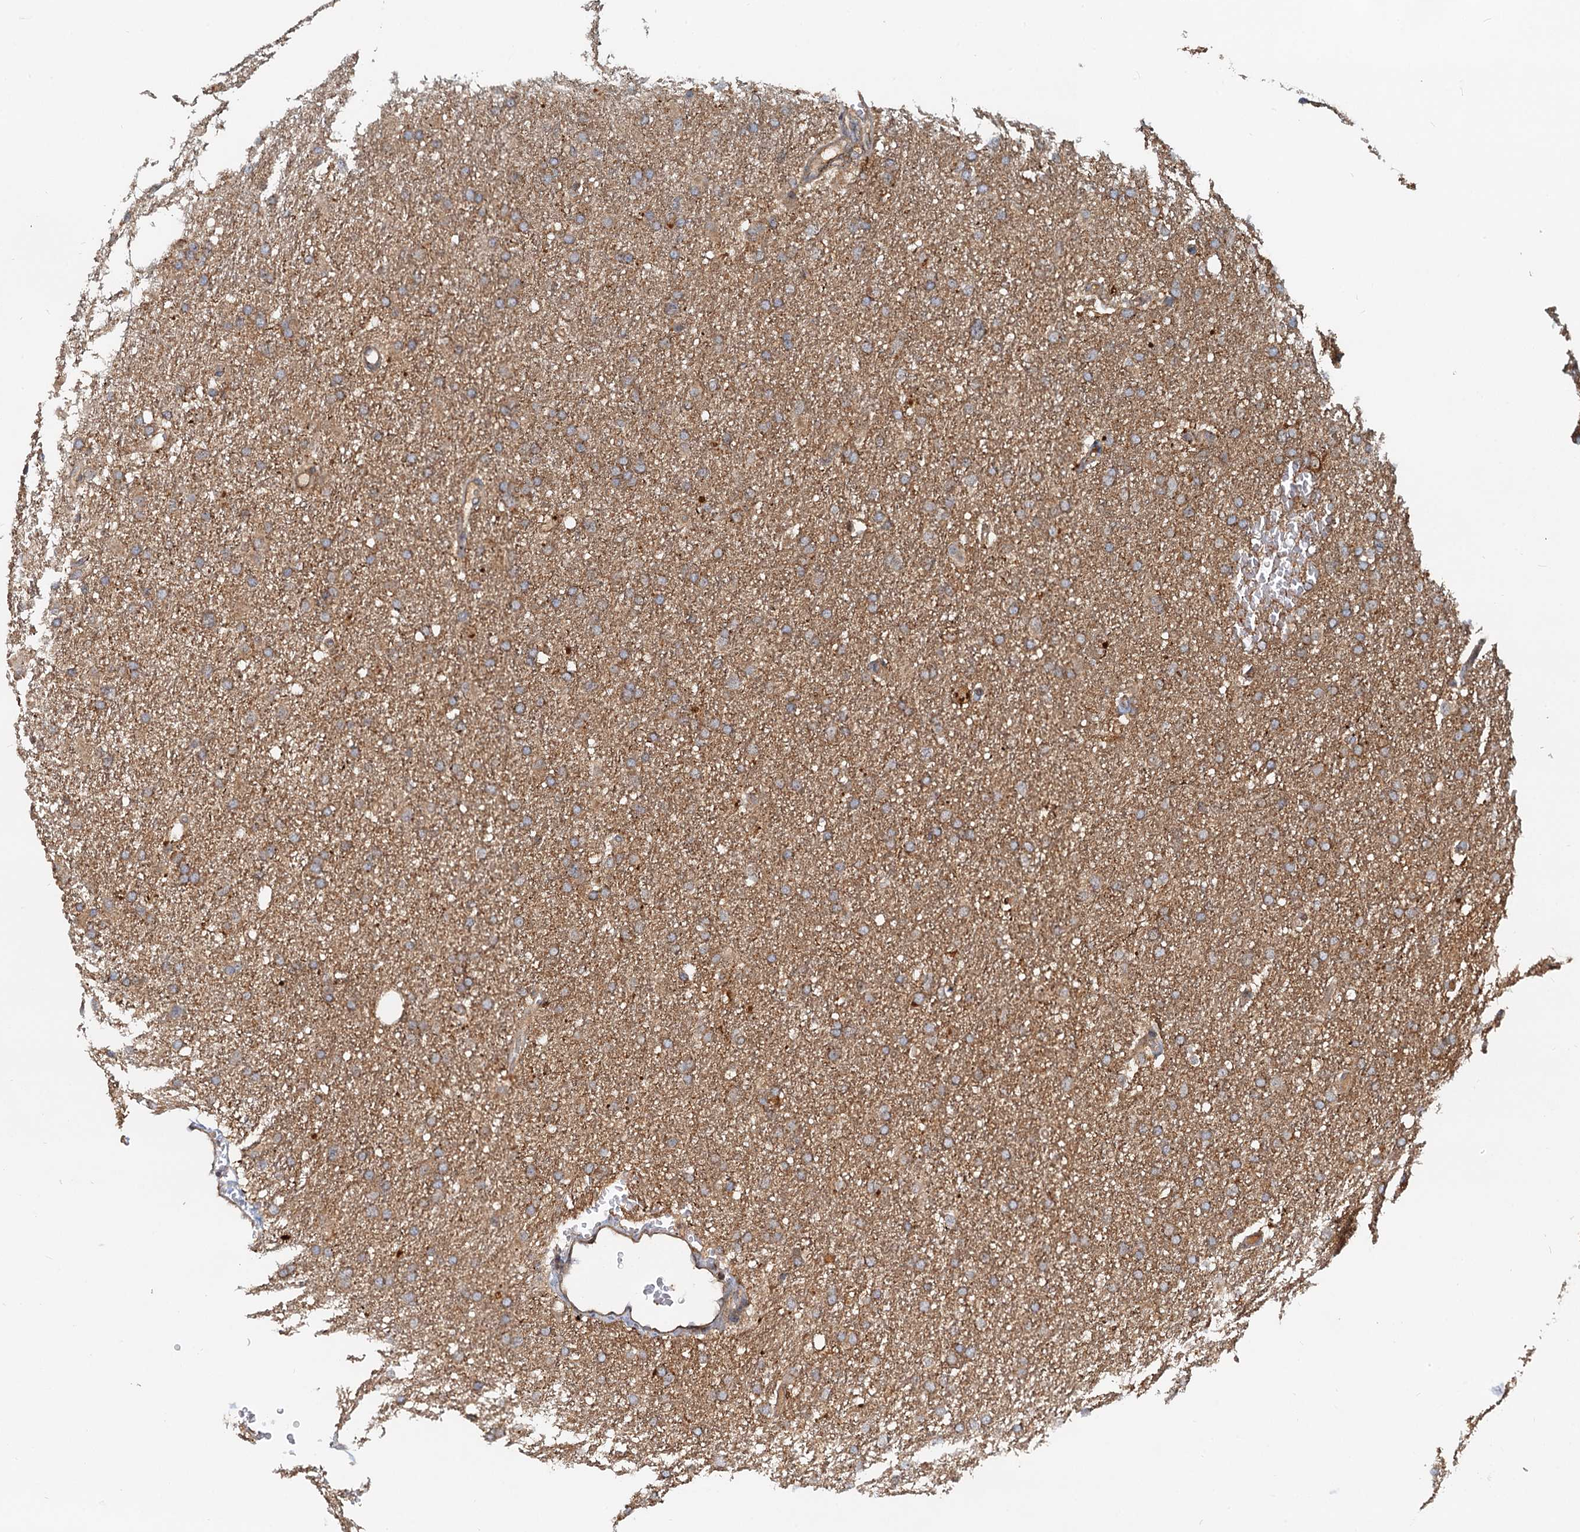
{"staining": {"intensity": "moderate", "quantity": ">75%", "location": "cytoplasmic/membranous"}, "tissue": "glioma", "cell_type": "Tumor cells", "image_type": "cancer", "snomed": [{"axis": "morphology", "description": "Glioma, malignant, High grade"}, {"axis": "topography", "description": "Cerebral cortex"}], "caption": "Tumor cells show moderate cytoplasmic/membranous staining in about >75% of cells in malignant glioma (high-grade).", "gene": "TOLLIP", "patient": {"sex": "female", "age": 36}}